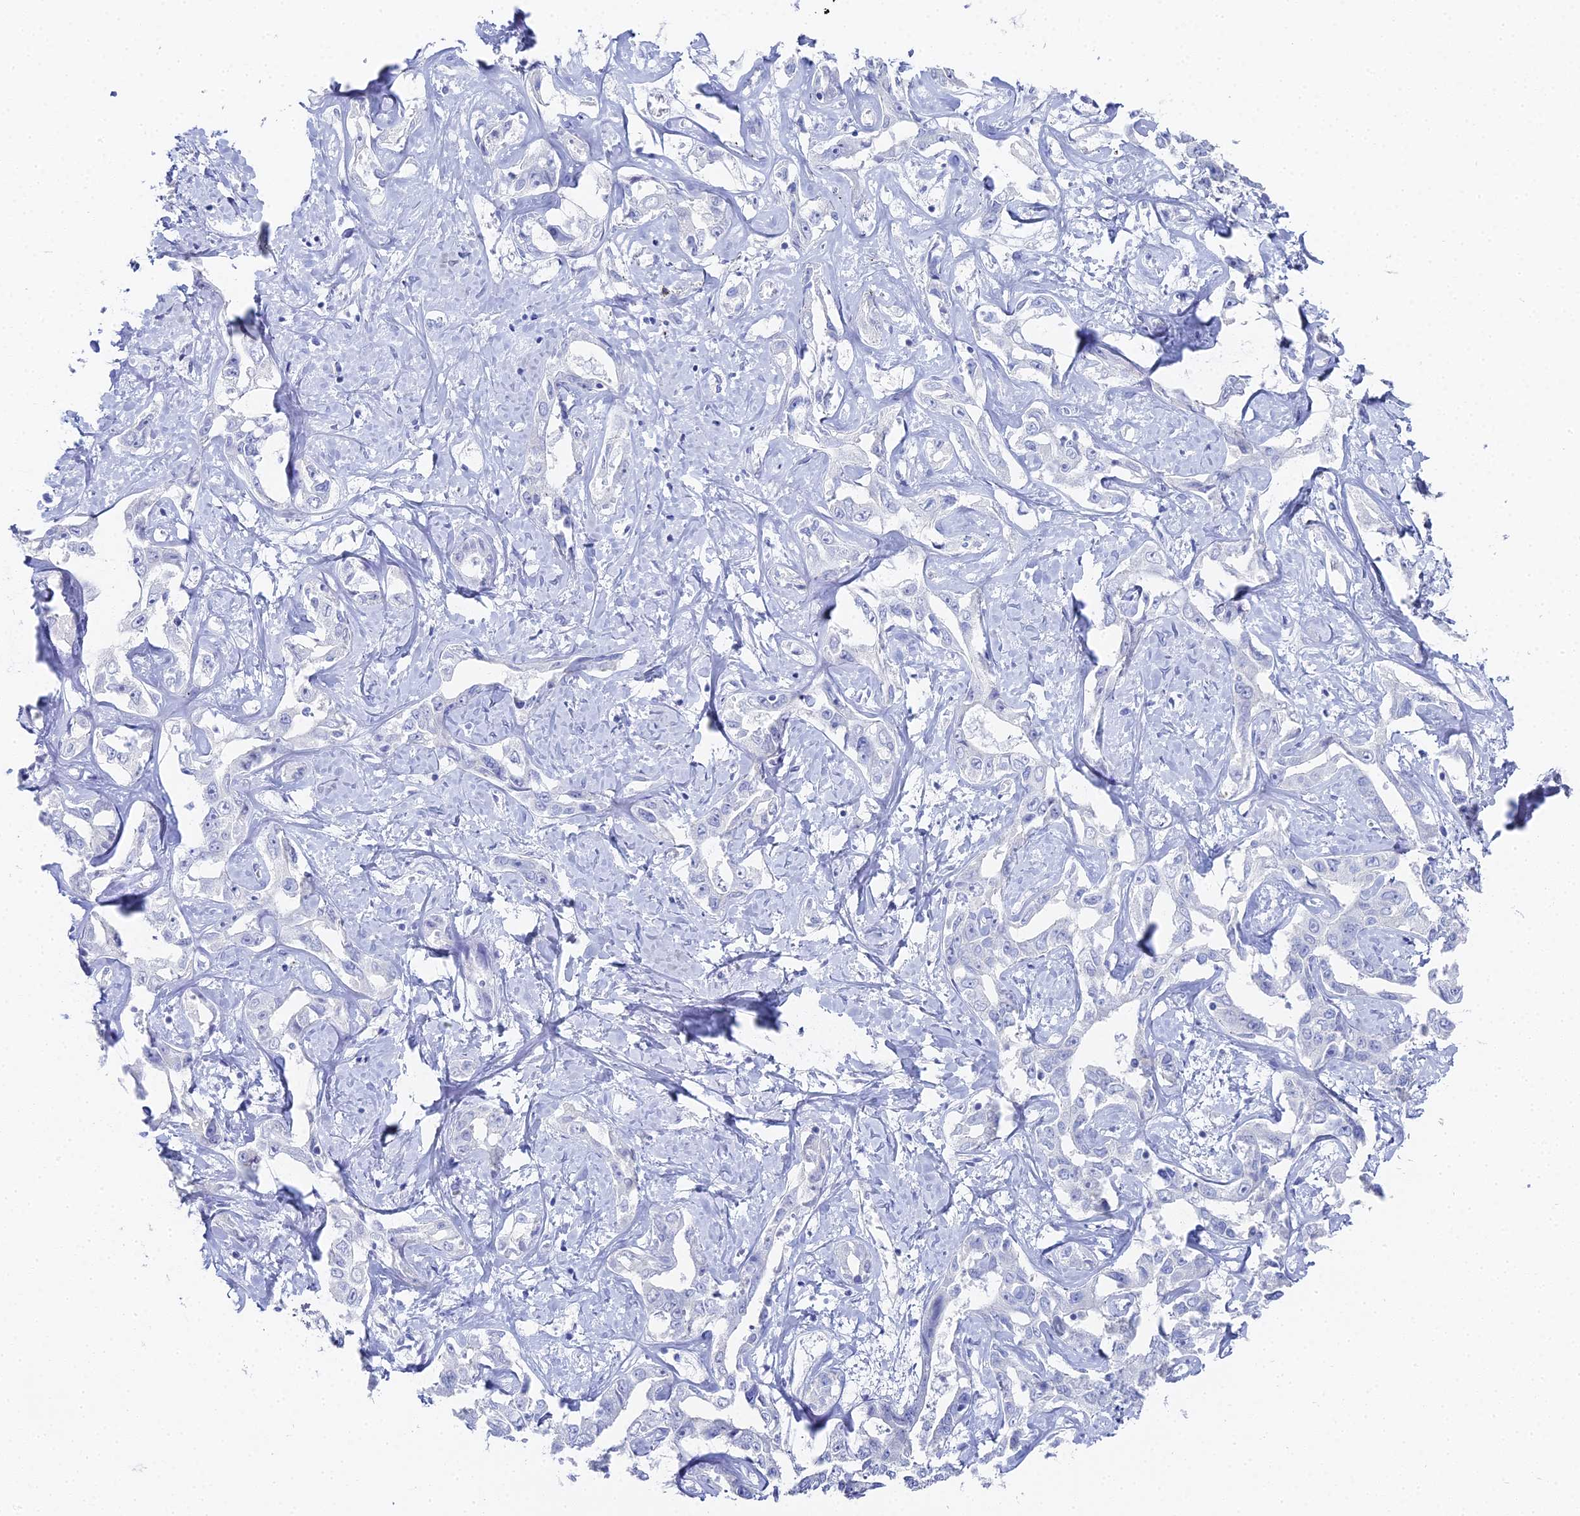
{"staining": {"intensity": "negative", "quantity": "none", "location": "none"}, "tissue": "liver cancer", "cell_type": "Tumor cells", "image_type": "cancer", "snomed": [{"axis": "morphology", "description": "Cholangiocarcinoma"}, {"axis": "topography", "description": "Liver"}], "caption": "Tumor cells show no significant protein positivity in liver cholangiocarcinoma.", "gene": "ALPP", "patient": {"sex": "male", "age": 59}}